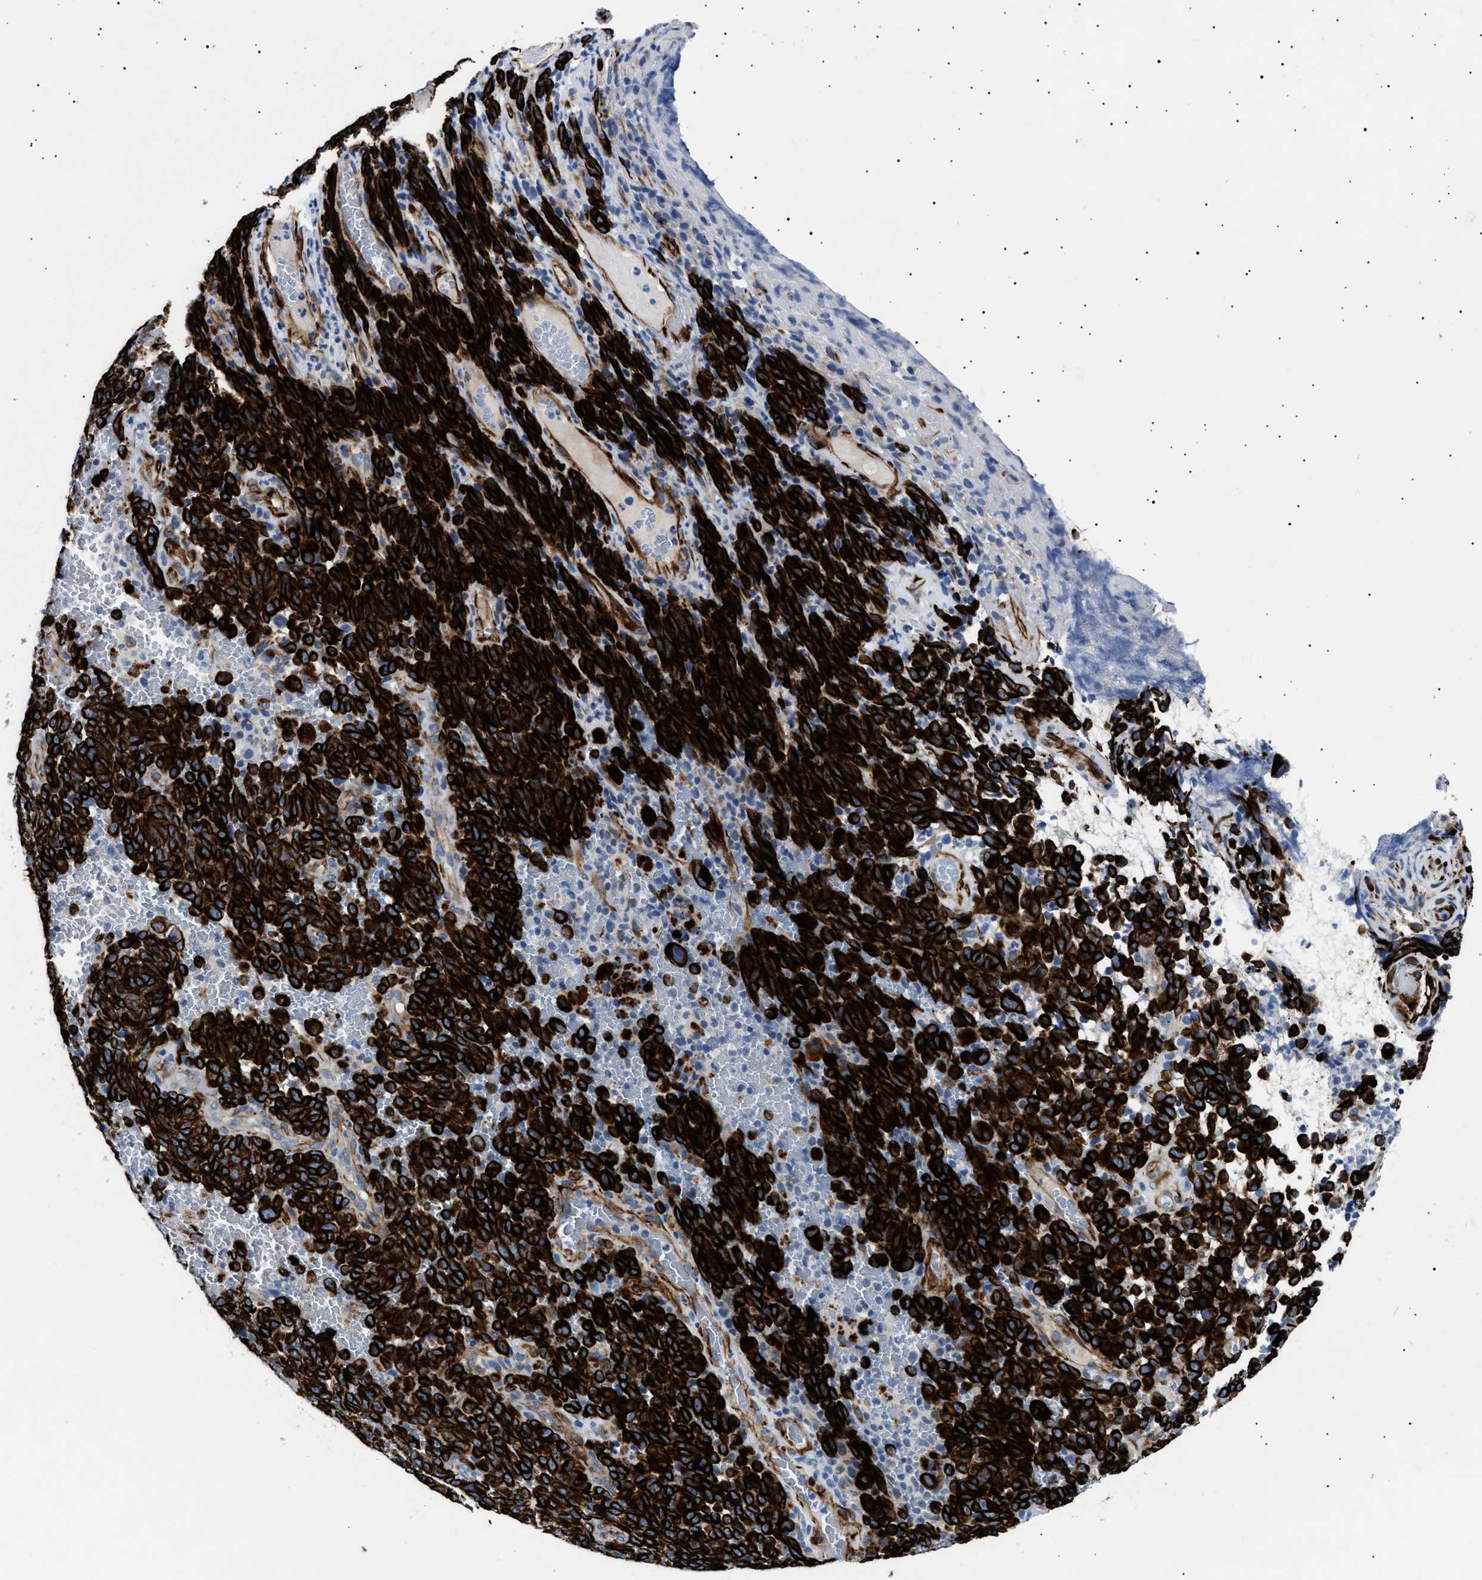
{"staining": {"intensity": "strong", "quantity": ">75%", "location": "cytoplasmic/membranous"}, "tissue": "melanoma", "cell_type": "Tumor cells", "image_type": "cancer", "snomed": [{"axis": "morphology", "description": "Malignant melanoma, NOS"}, {"axis": "topography", "description": "Skin"}], "caption": "IHC staining of malignant melanoma, which reveals high levels of strong cytoplasmic/membranous positivity in approximately >75% of tumor cells indicating strong cytoplasmic/membranous protein expression. The staining was performed using DAB (brown) for protein detection and nuclei were counterstained in hematoxylin (blue).", "gene": "OLFML2A", "patient": {"sex": "female", "age": 82}}